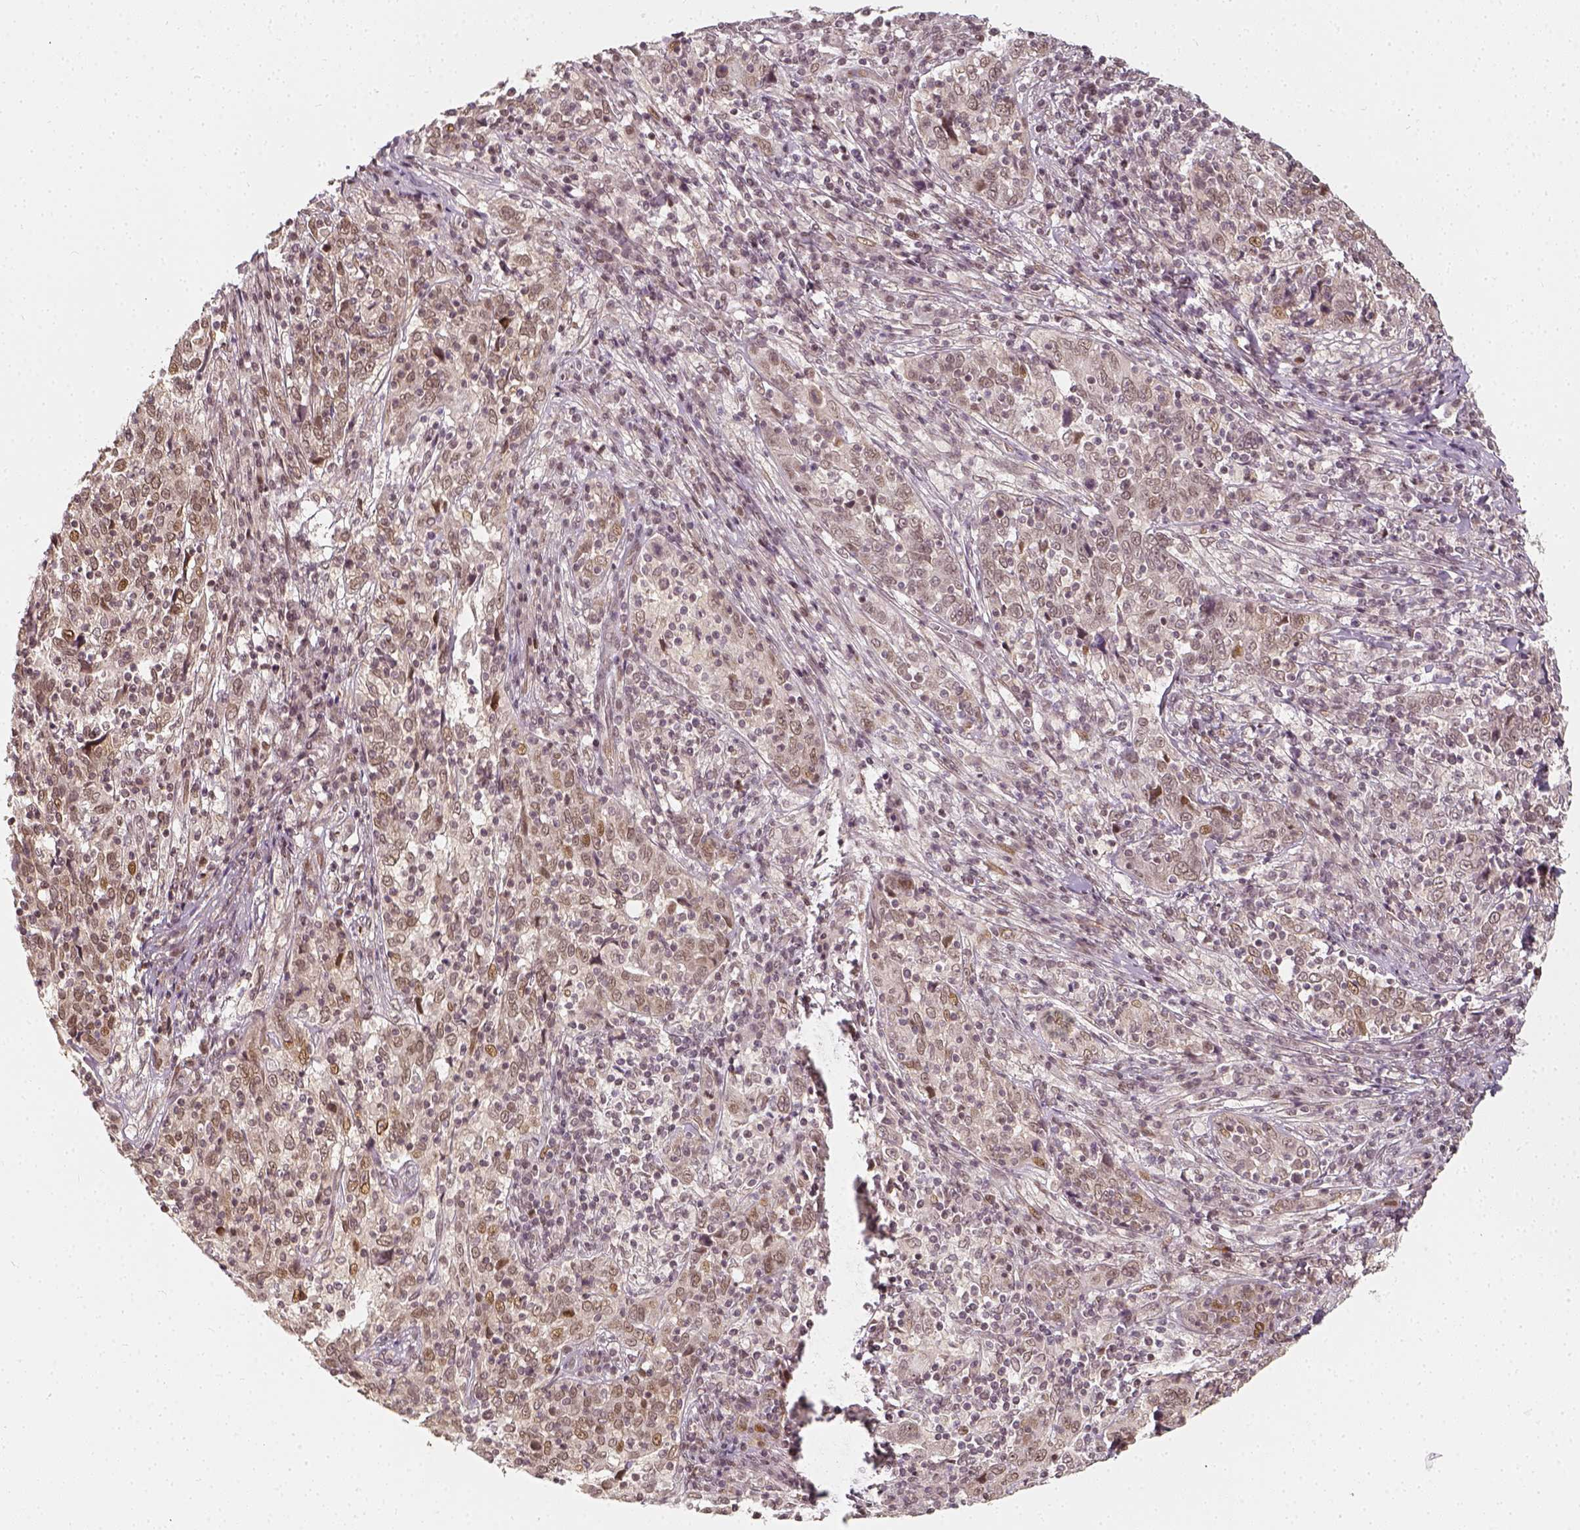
{"staining": {"intensity": "weak", "quantity": ">75%", "location": "nuclear"}, "tissue": "cervical cancer", "cell_type": "Tumor cells", "image_type": "cancer", "snomed": [{"axis": "morphology", "description": "Squamous cell carcinoma, NOS"}, {"axis": "topography", "description": "Cervix"}], "caption": "Brown immunohistochemical staining in human squamous cell carcinoma (cervical) displays weak nuclear expression in approximately >75% of tumor cells.", "gene": "ZMAT3", "patient": {"sex": "female", "age": 46}}